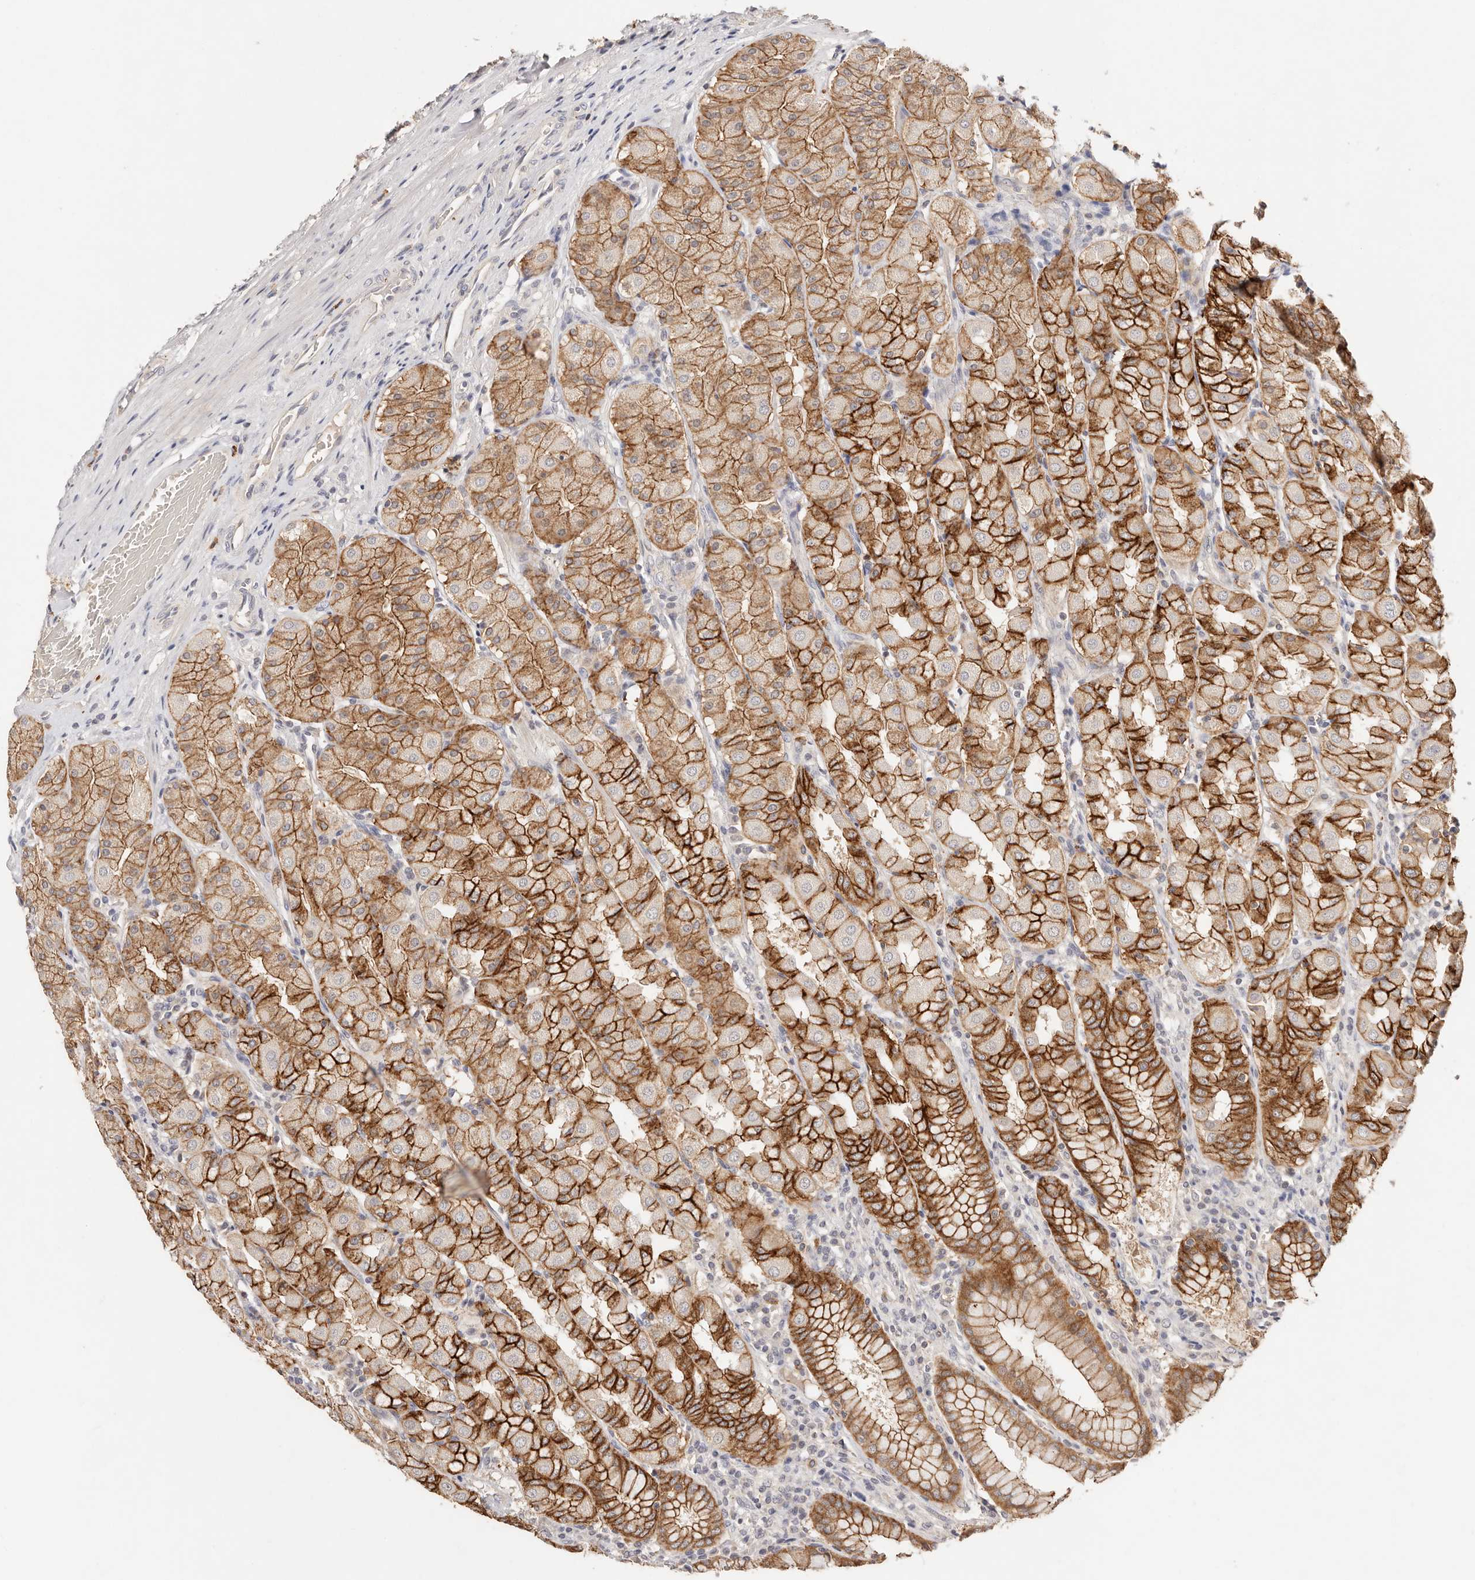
{"staining": {"intensity": "strong", "quantity": "25%-75%", "location": "cytoplasmic/membranous"}, "tissue": "stomach", "cell_type": "Glandular cells", "image_type": "normal", "snomed": [{"axis": "morphology", "description": "Normal tissue, NOS"}, {"axis": "topography", "description": "Stomach"}, {"axis": "topography", "description": "Stomach, lower"}], "caption": "Immunohistochemistry of unremarkable stomach reveals high levels of strong cytoplasmic/membranous staining in approximately 25%-75% of glandular cells.", "gene": "CXADR", "patient": {"sex": "female", "age": 56}}